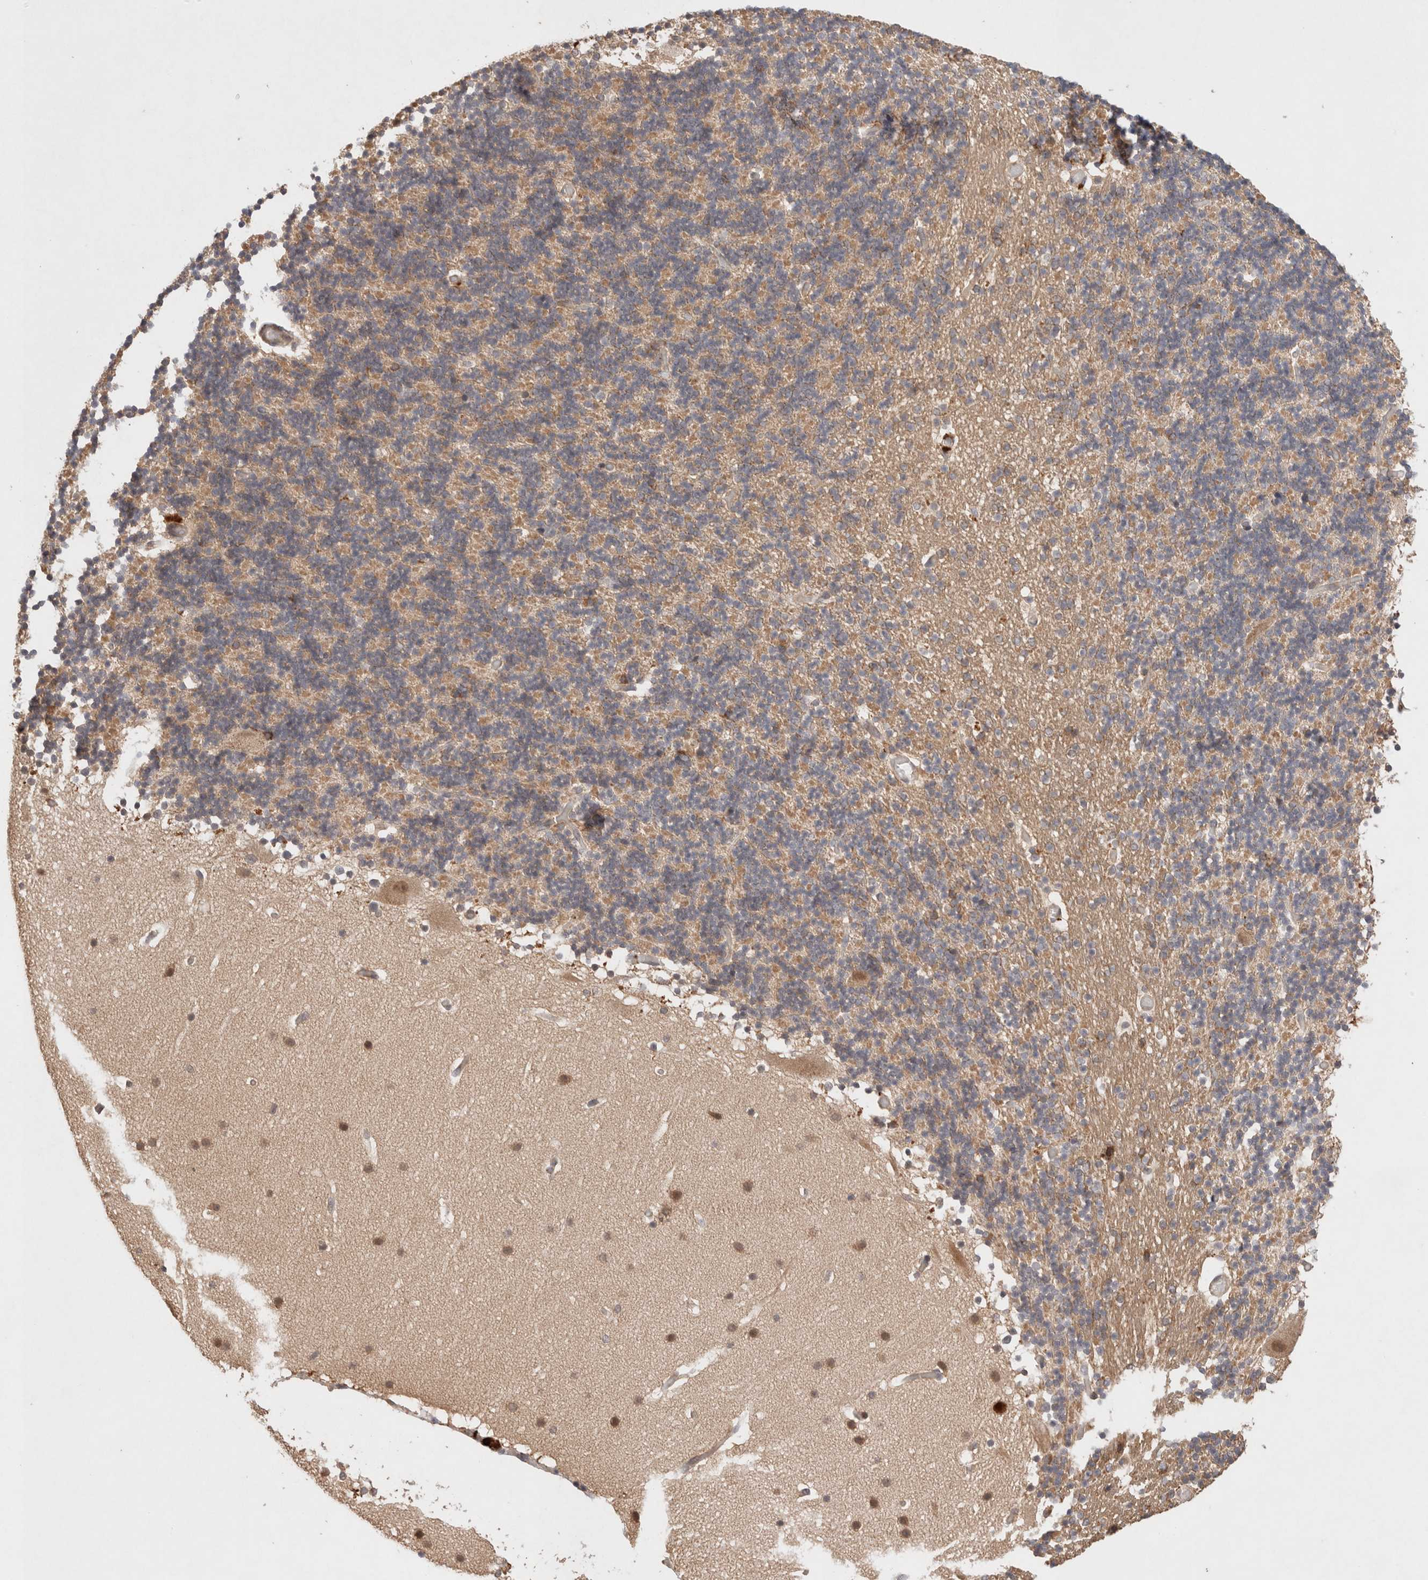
{"staining": {"intensity": "moderate", "quantity": "25%-75%", "location": "cytoplasmic/membranous"}, "tissue": "cerebellum", "cell_type": "Cells in granular layer", "image_type": "normal", "snomed": [{"axis": "morphology", "description": "Normal tissue, NOS"}, {"axis": "topography", "description": "Cerebellum"}], "caption": "A histopathology image of human cerebellum stained for a protein shows moderate cytoplasmic/membranous brown staining in cells in granular layer.", "gene": "KLHL20", "patient": {"sex": "male", "age": 57}}